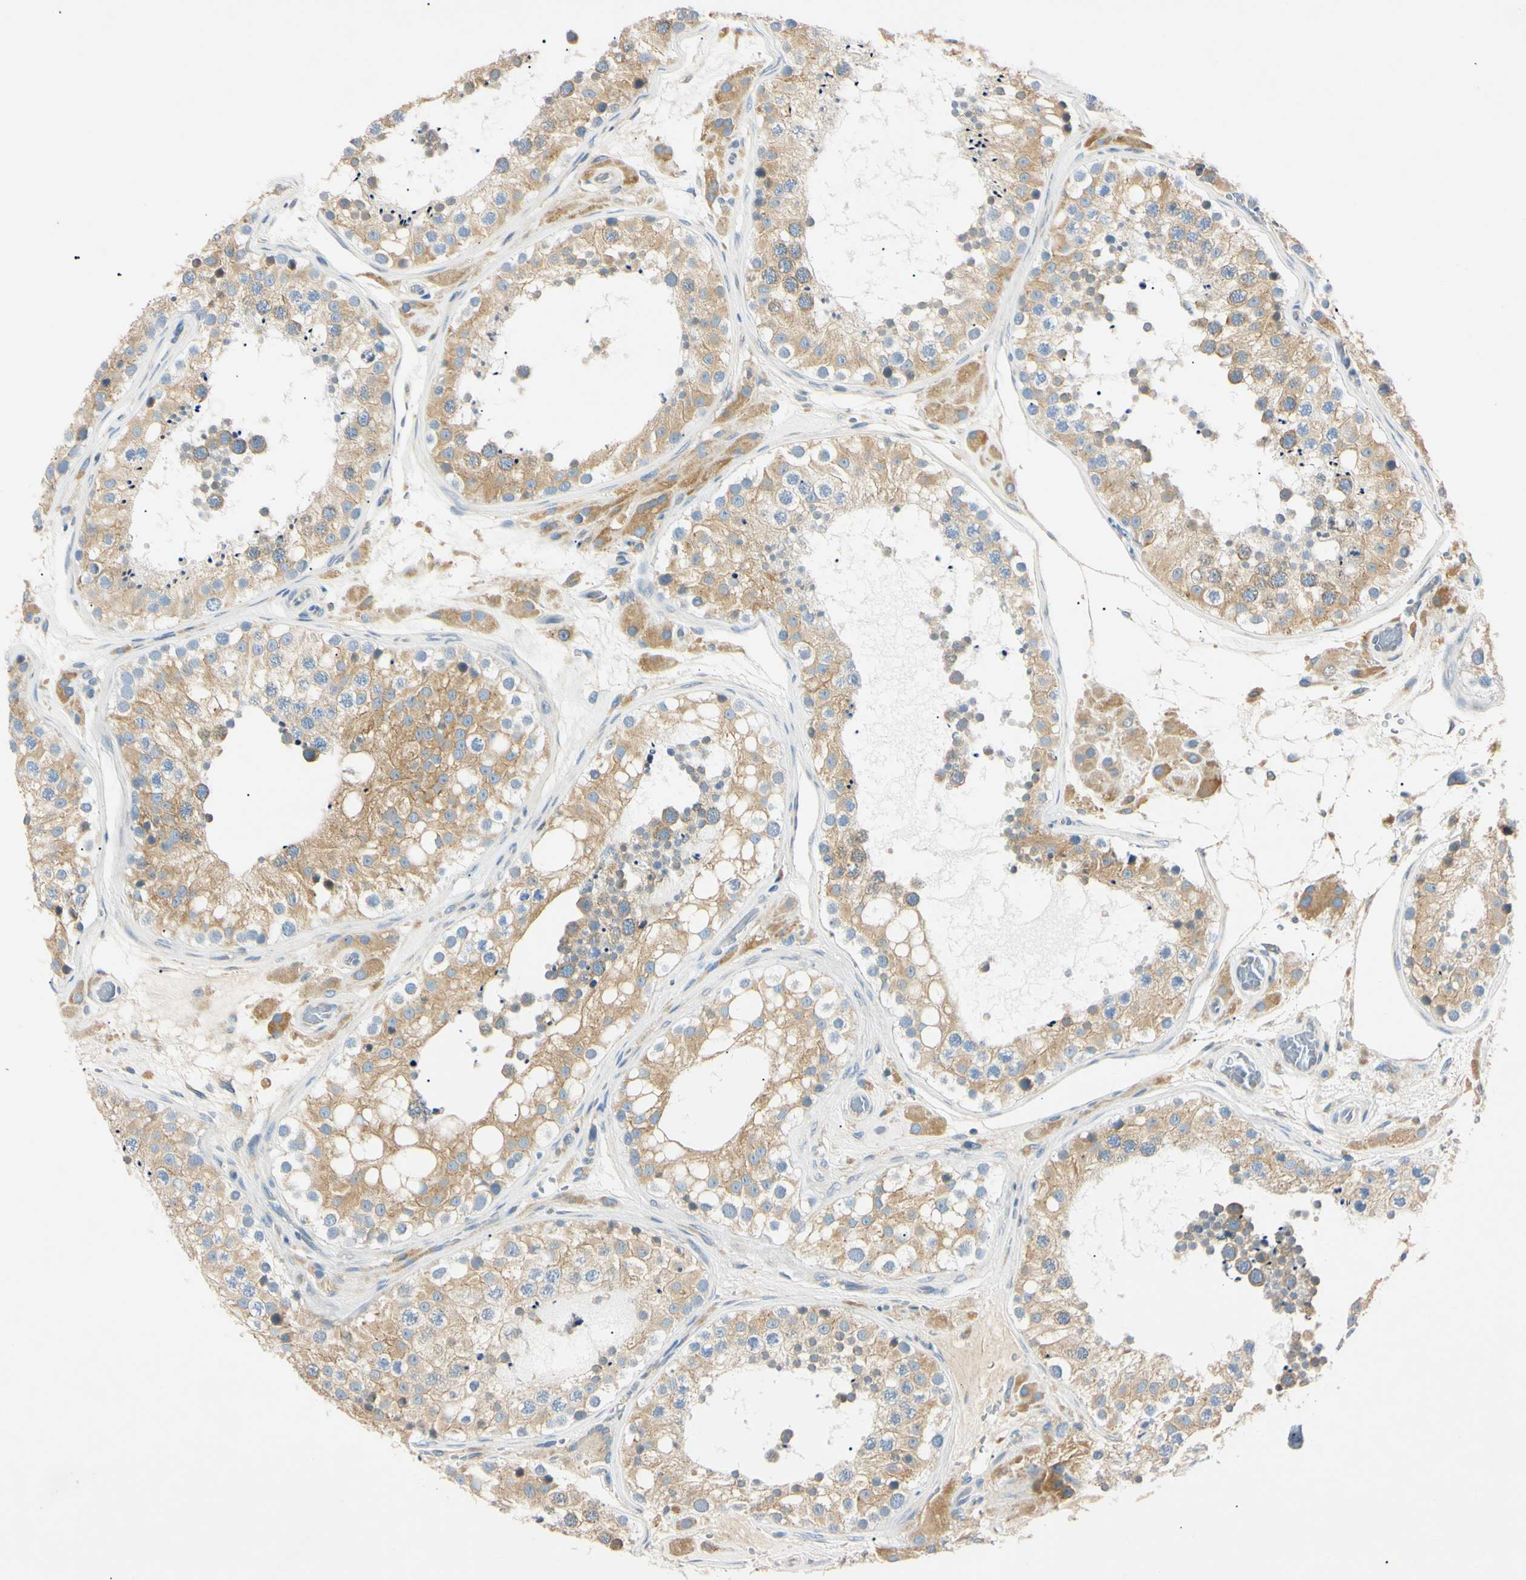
{"staining": {"intensity": "moderate", "quantity": ">75%", "location": "cytoplasmic/membranous"}, "tissue": "testis", "cell_type": "Cells in seminiferous ducts", "image_type": "normal", "snomed": [{"axis": "morphology", "description": "Normal tissue, NOS"}, {"axis": "topography", "description": "Testis"}], "caption": "High-magnification brightfield microscopy of normal testis stained with DAB (brown) and counterstained with hematoxylin (blue). cells in seminiferous ducts exhibit moderate cytoplasmic/membranous expression is identified in approximately>75% of cells. (DAB (3,3'-diaminobenzidine) IHC, brown staining for protein, blue staining for nuclei).", "gene": "DNAJB12", "patient": {"sex": "male", "age": 26}}